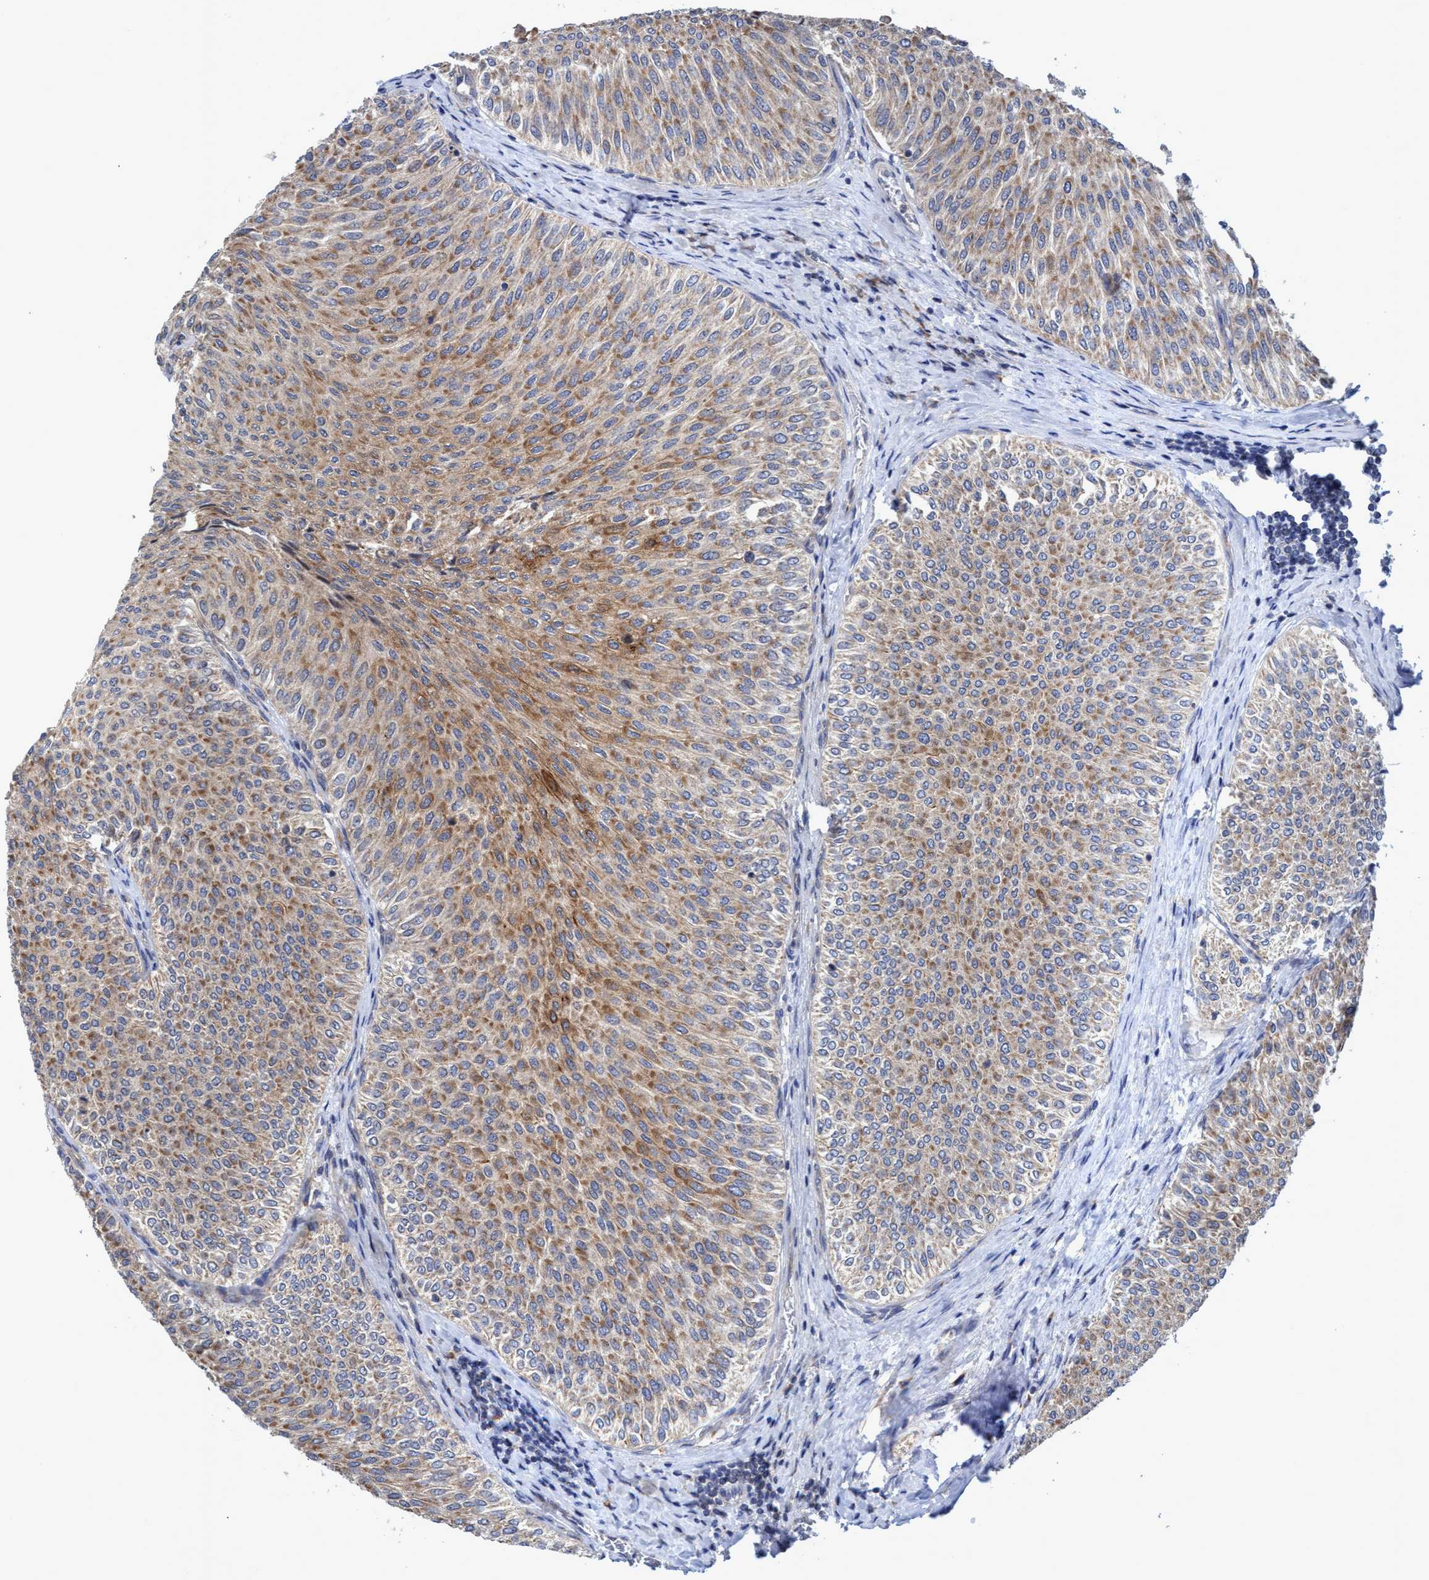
{"staining": {"intensity": "moderate", "quantity": ">75%", "location": "cytoplasmic/membranous"}, "tissue": "urothelial cancer", "cell_type": "Tumor cells", "image_type": "cancer", "snomed": [{"axis": "morphology", "description": "Urothelial carcinoma, Low grade"}, {"axis": "topography", "description": "Urinary bladder"}], "caption": "Brown immunohistochemical staining in urothelial cancer demonstrates moderate cytoplasmic/membranous positivity in about >75% of tumor cells. (DAB = brown stain, brightfield microscopy at high magnification).", "gene": "NAT16", "patient": {"sex": "male", "age": 78}}